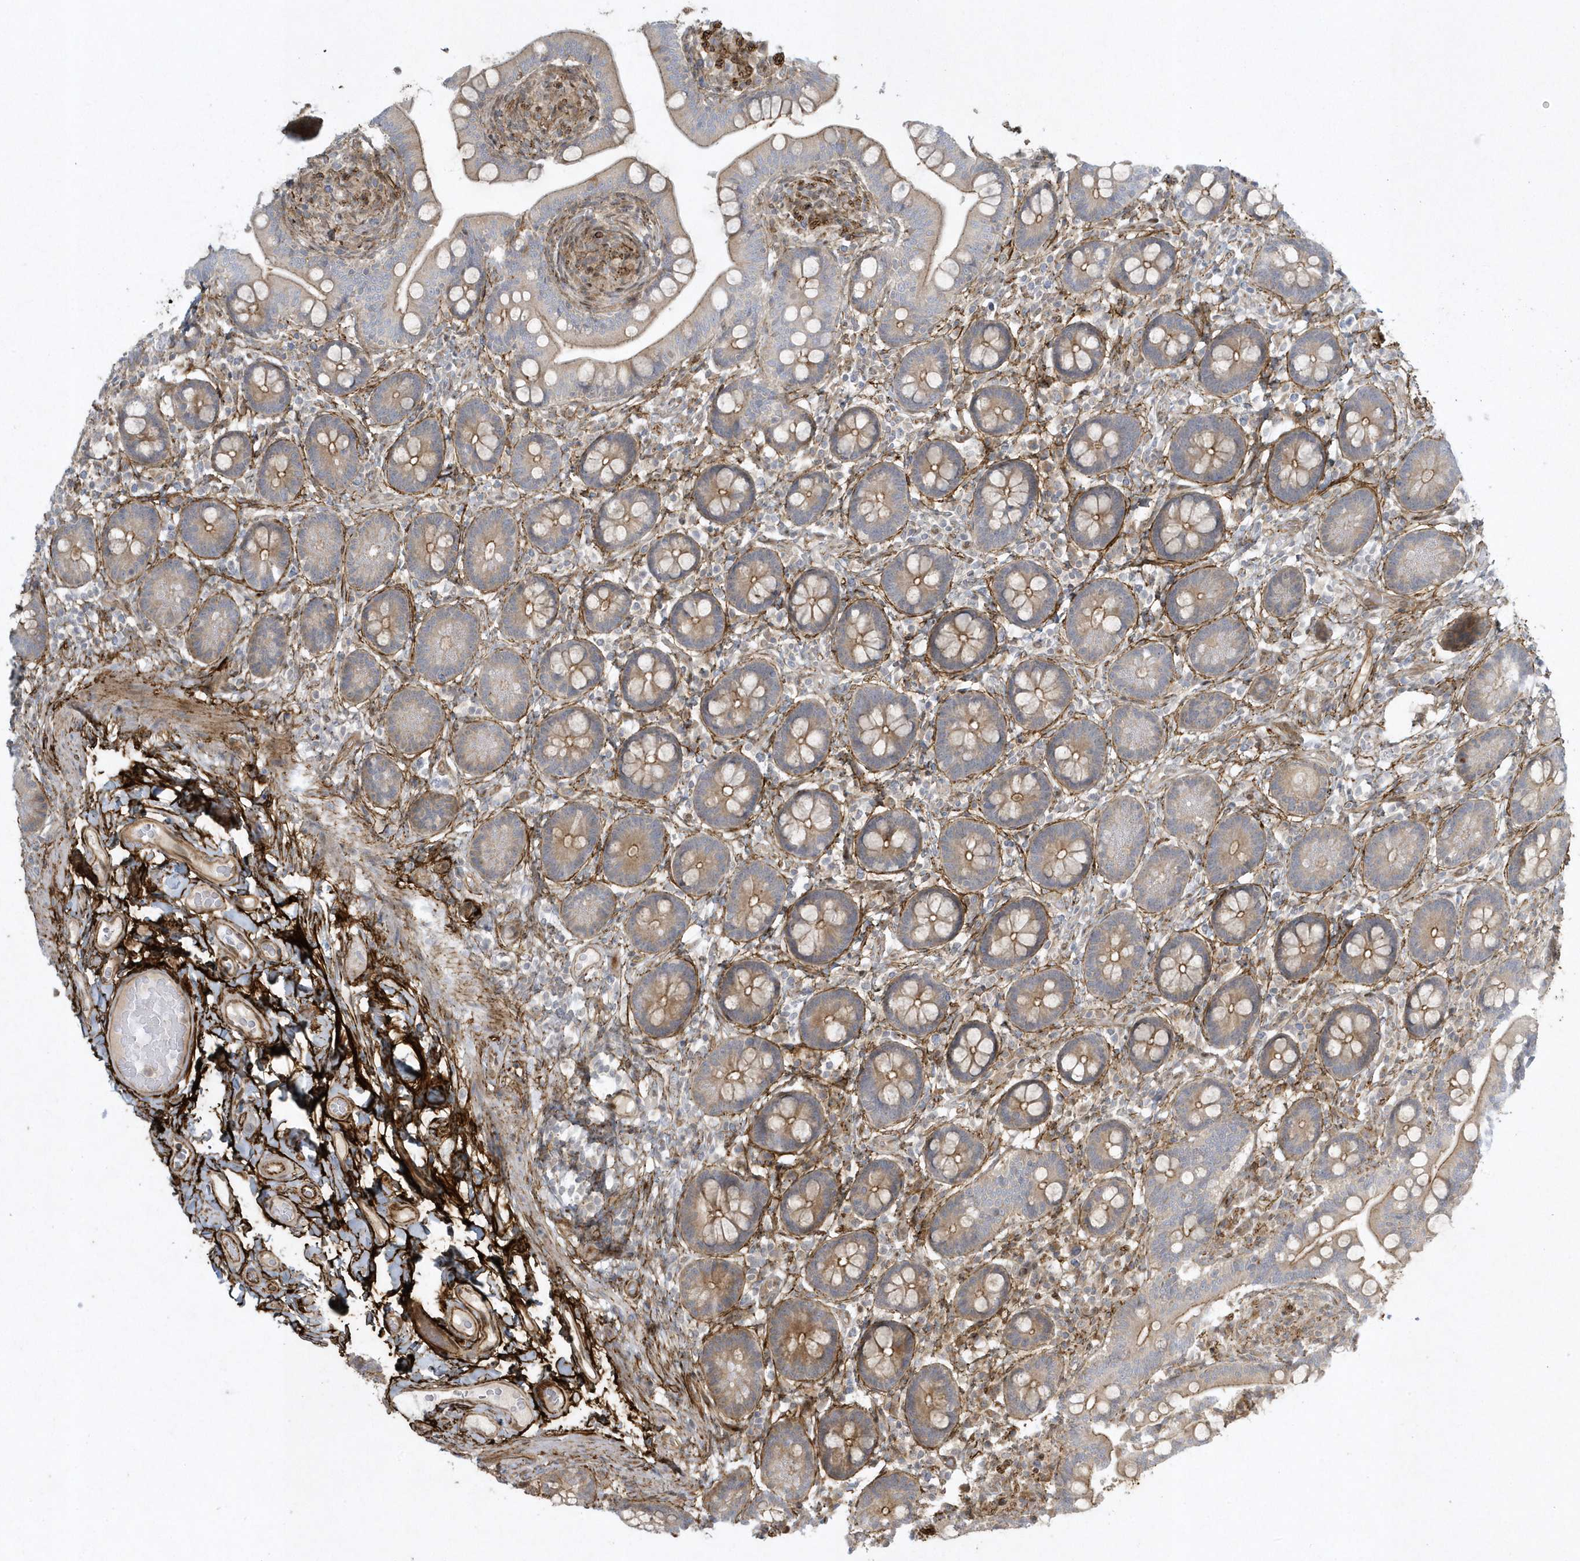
{"staining": {"intensity": "moderate", "quantity": ">75%", "location": "cytoplasmic/membranous"}, "tissue": "small intestine", "cell_type": "Glandular cells", "image_type": "normal", "snomed": [{"axis": "morphology", "description": "Normal tissue, NOS"}, {"axis": "topography", "description": "Small intestine"}], "caption": "This is a micrograph of immunohistochemistry staining of normal small intestine, which shows moderate positivity in the cytoplasmic/membranous of glandular cells.", "gene": "MASP2", "patient": {"sex": "female", "age": 64}}